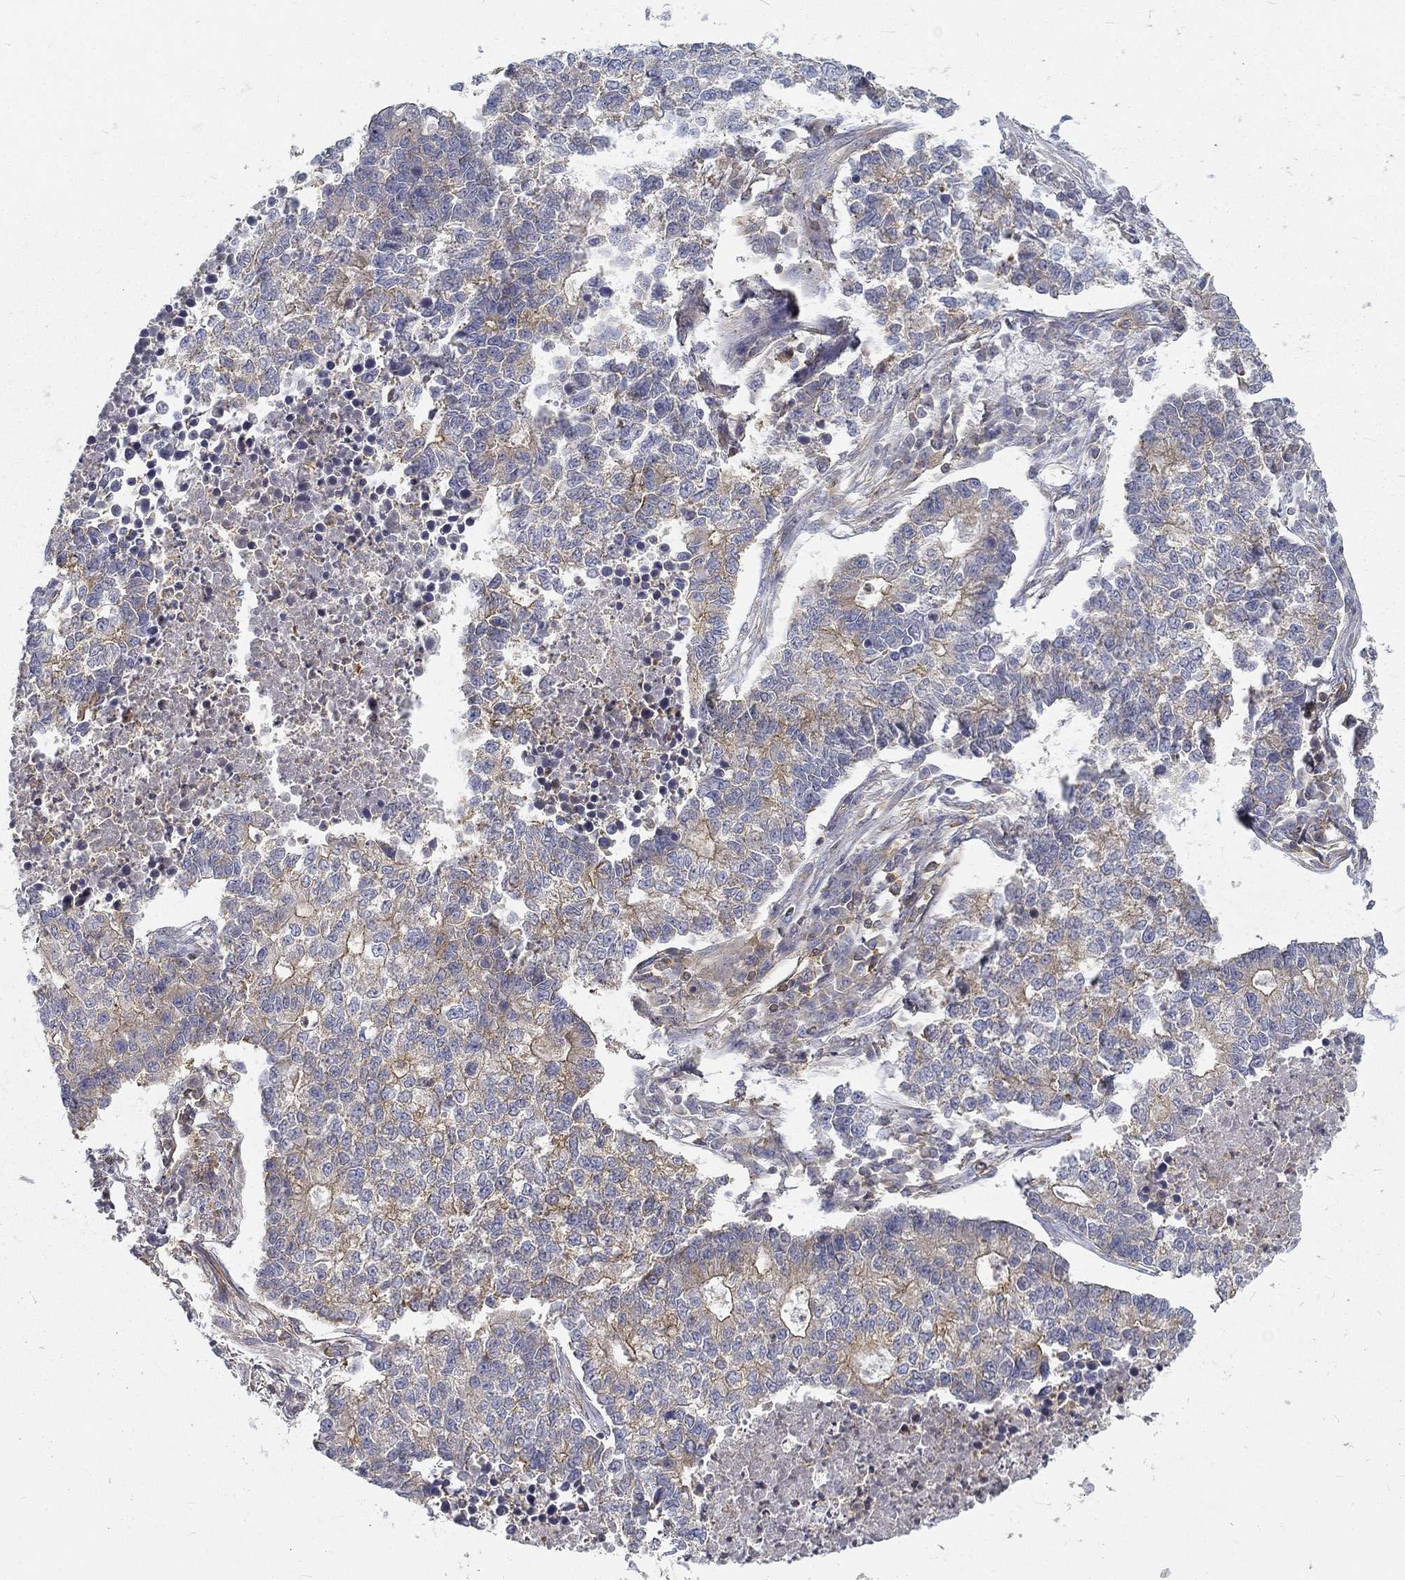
{"staining": {"intensity": "moderate", "quantity": "25%-75%", "location": "cytoplasmic/membranous"}, "tissue": "lung cancer", "cell_type": "Tumor cells", "image_type": "cancer", "snomed": [{"axis": "morphology", "description": "Adenocarcinoma, NOS"}, {"axis": "topography", "description": "Lung"}], "caption": "An image showing moderate cytoplasmic/membranous expression in about 25%-75% of tumor cells in lung cancer, as visualized by brown immunohistochemical staining.", "gene": "MTMR11", "patient": {"sex": "male", "age": 57}}